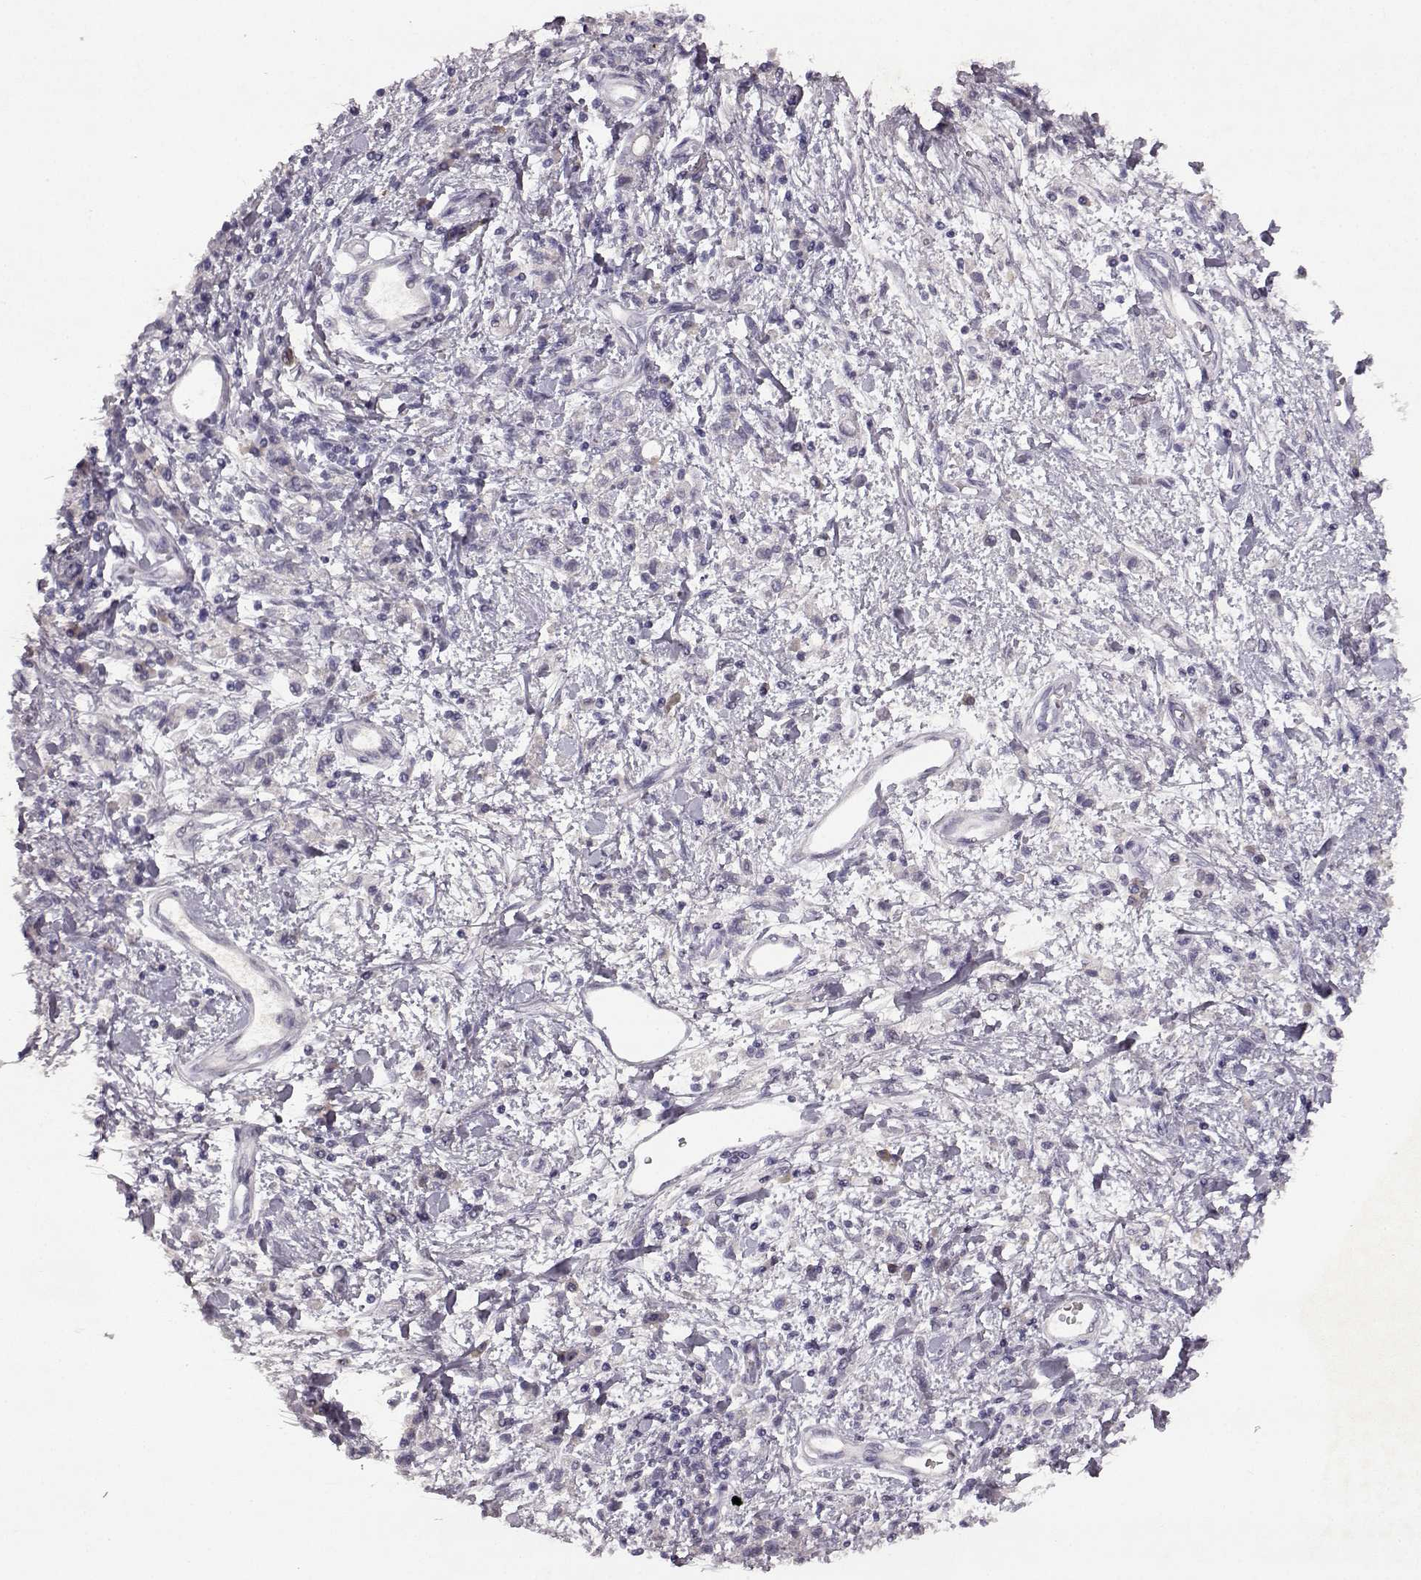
{"staining": {"intensity": "negative", "quantity": "none", "location": "none"}, "tissue": "stomach cancer", "cell_type": "Tumor cells", "image_type": "cancer", "snomed": [{"axis": "morphology", "description": "Adenocarcinoma, NOS"}, {"axis": "topography", "description": "Stomach"}], "caption": "Protein analysis of adenocarcinoma (stomach) shows no significant expression in tumor cells.", "gene": "SPAG17", "patient": {"sex": "male", "age": 77}}